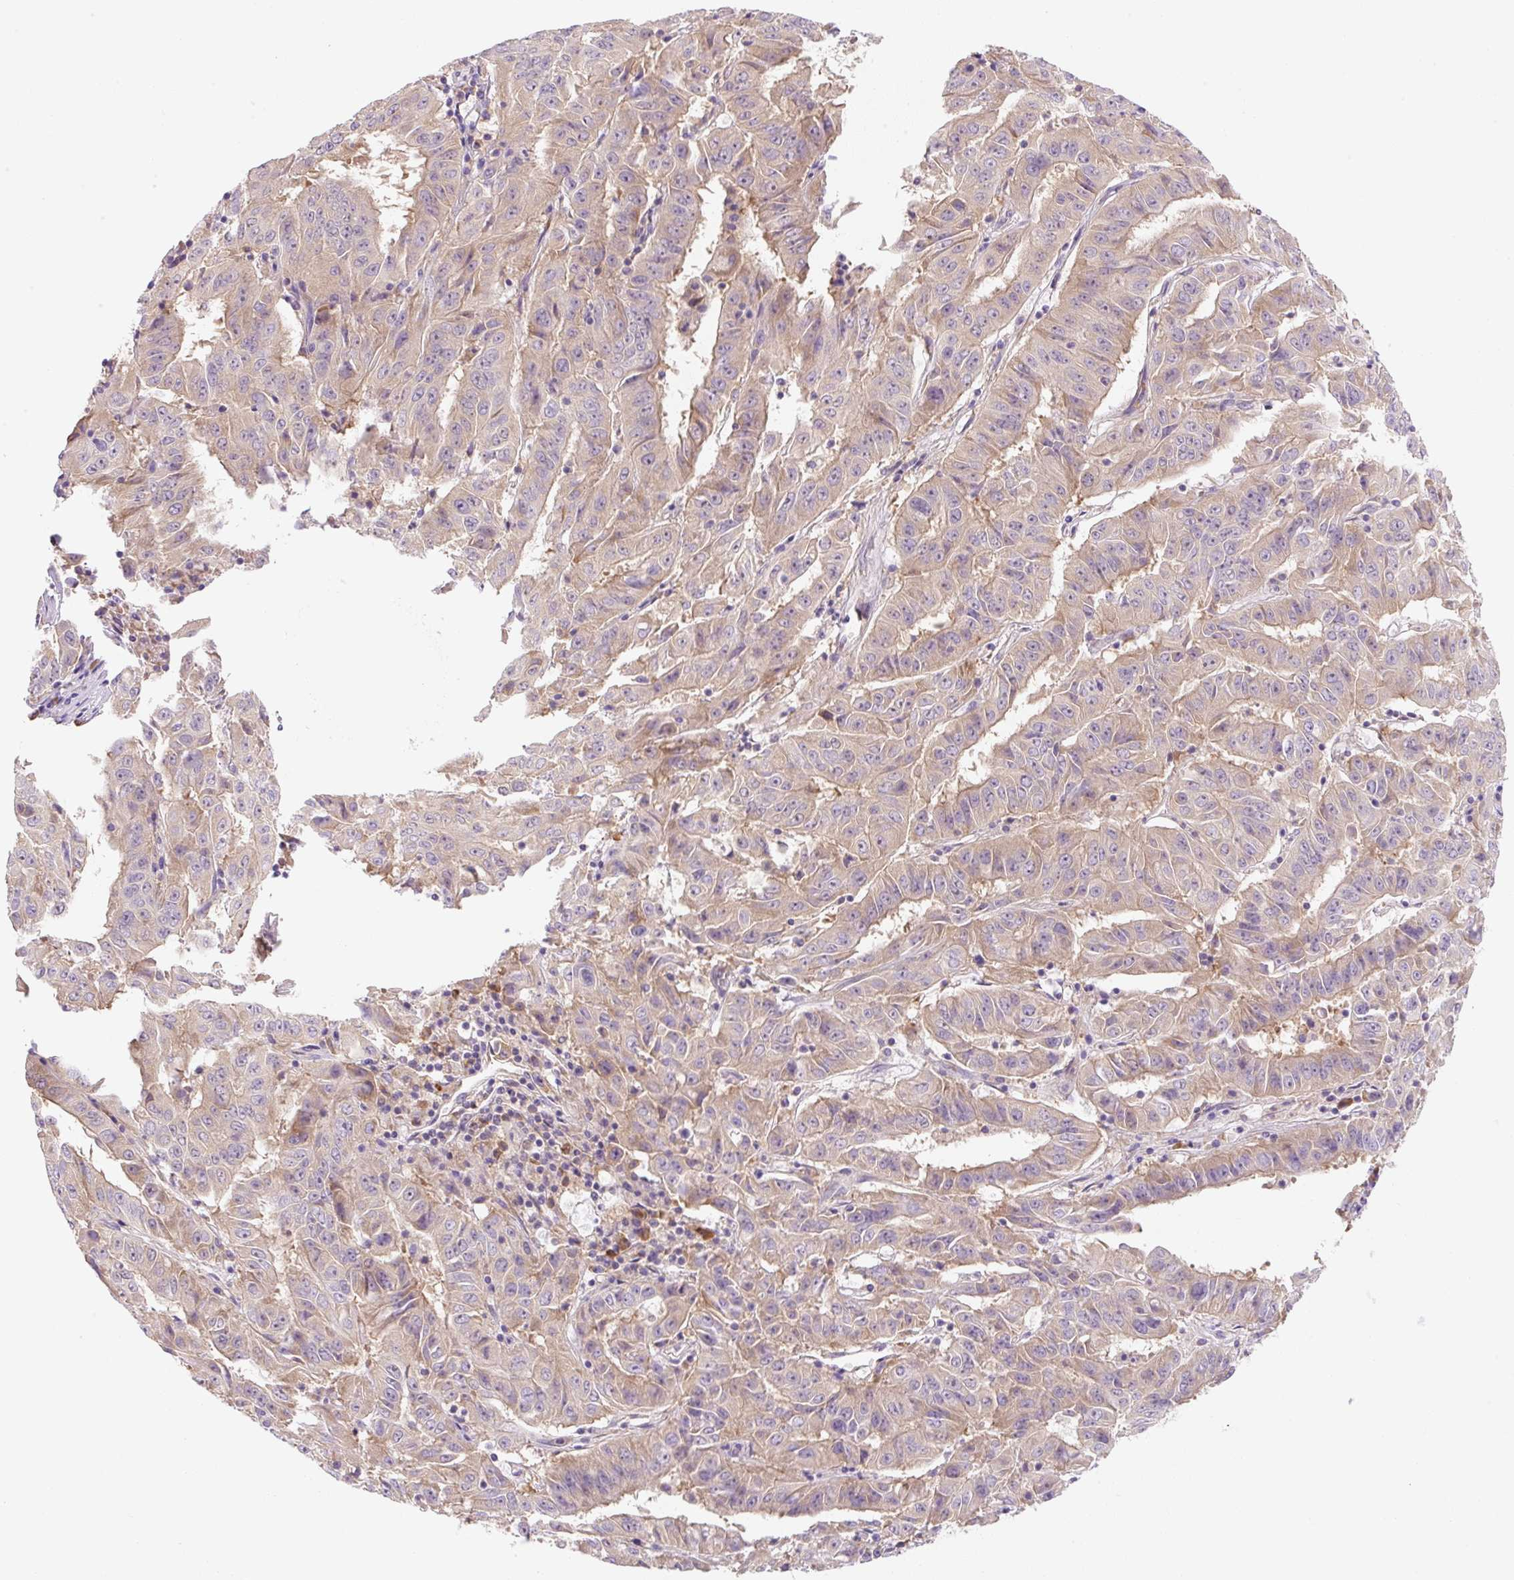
{"staining": {"intensity": "weak", "quantity": ">75%", "location": "cytoplasmic/membranous"}, "tissue": "pancreatic cancer", "cell_type": "Tumor cells", "image_type": "cancer", "snomed": [{"axis": "morphology", "description": "Adenocarcinoma, NOS"}, {"axis": "topography", "description": "Pancreas"}], "caption": "A brown stain labels weak cytoplasmic/membranous staining of a protein in human adenocarcinoma (pancreatic) tumor cells.", "gene": "RPL18A", "patient": {"sex": "male", "age": 63}}